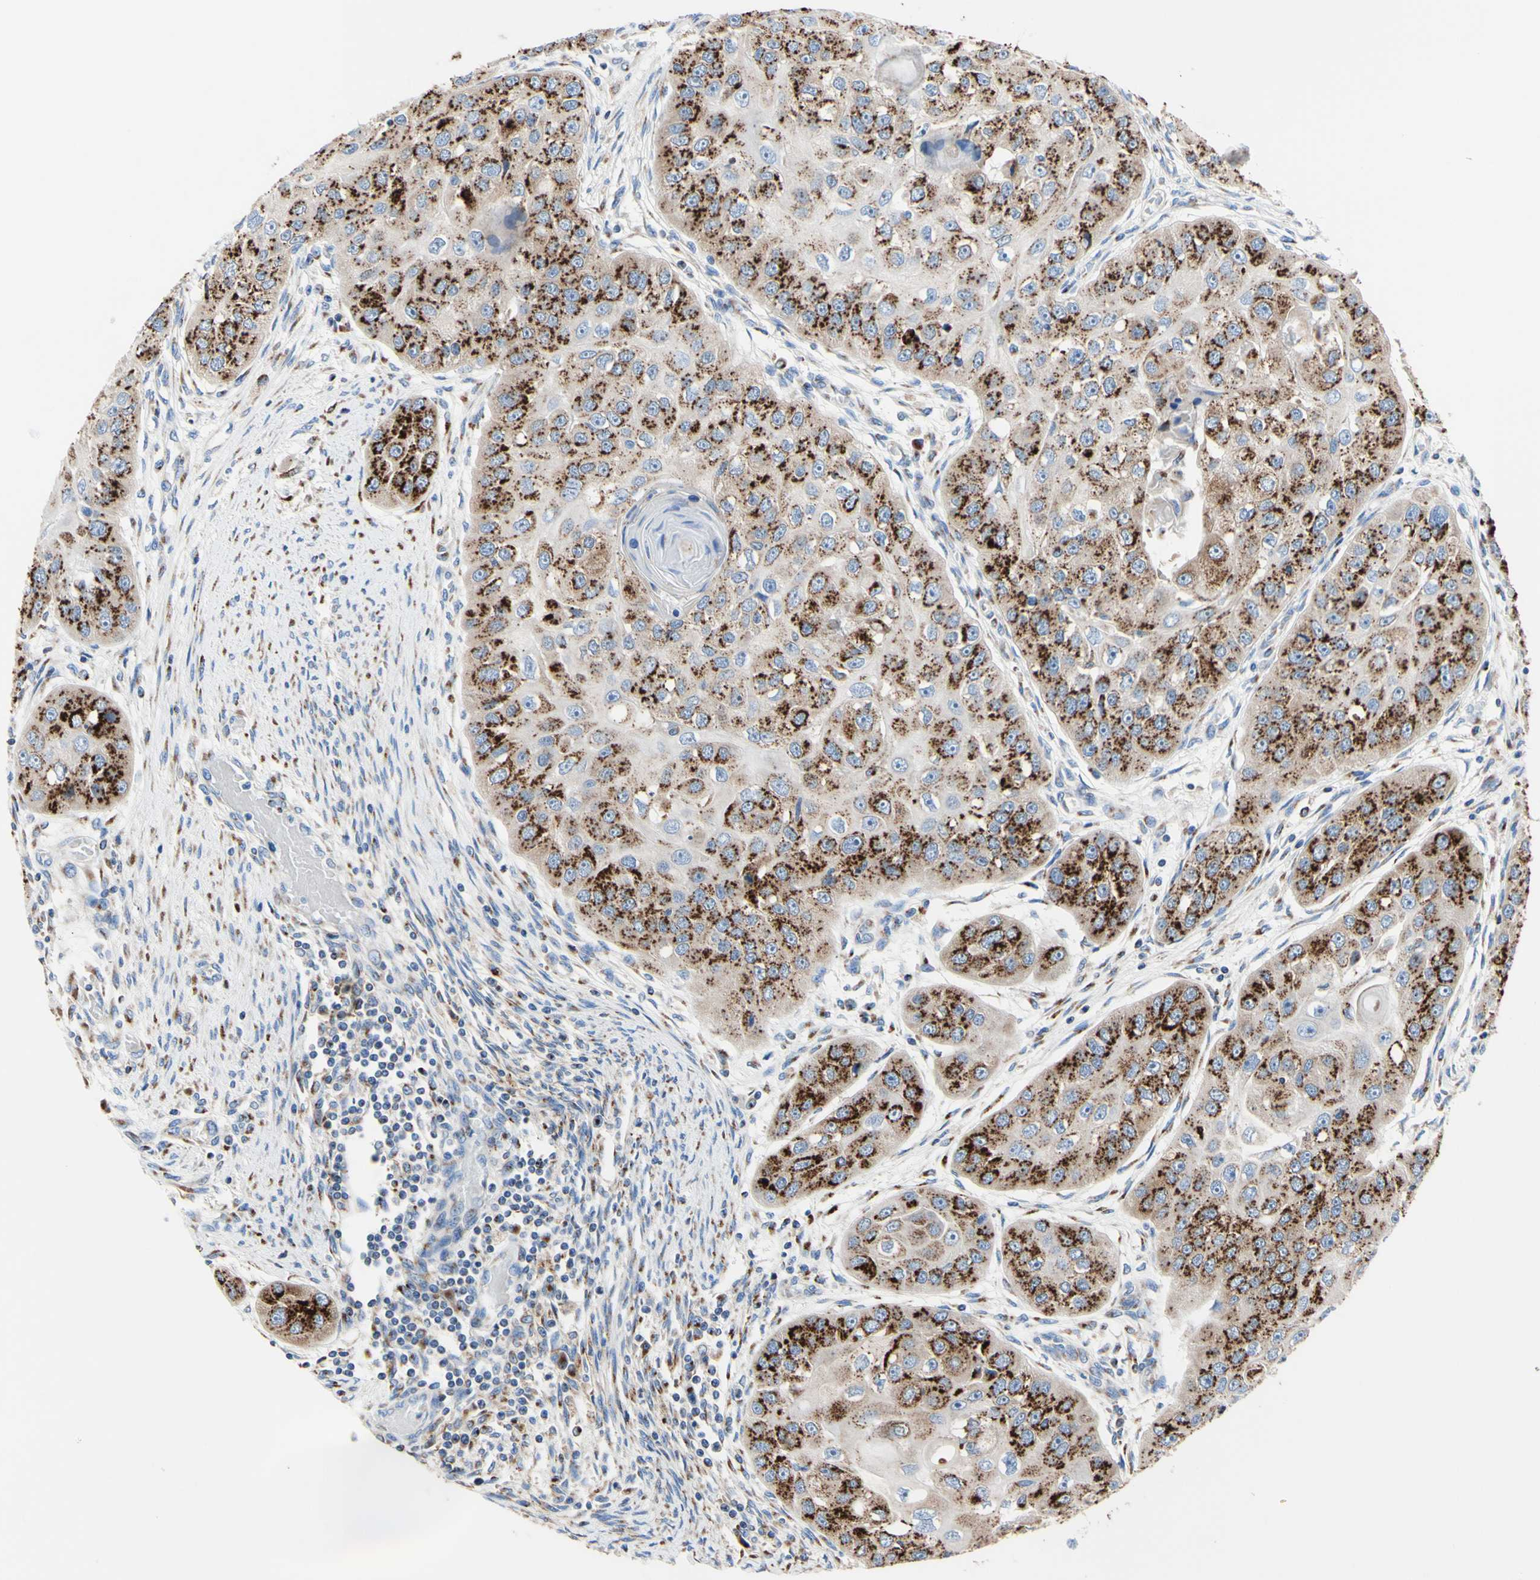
{"staining": {"intensity": "strong", "quantity": "25%-75%", "location": "cytoplasmic/membranous"}, "tissue": "head and neck cancer", "cell_type": "Tumor cells", "image_type": "cancer", "snomed": [{"axis": "morphology", "description": "Normal tissue, NOS"}, {"axis": "morphology", "description": "Squamous cell carcinoma, NOS"}, {"axis": "topography", "description": "Skeletal muscle"}, {"axis": "topography", "description": "Head-Neck"}], "caption": "This histopathology image shows immunohistochemistry (IHC) staining of human head and neck cancer (squamous cell carcinoma), with high strong cytoplasmic/membranous expression in approximately 25%-75% of tumor cells.", "gene": "GALNT2", "patient": {"sex": "male", "age": 51}}